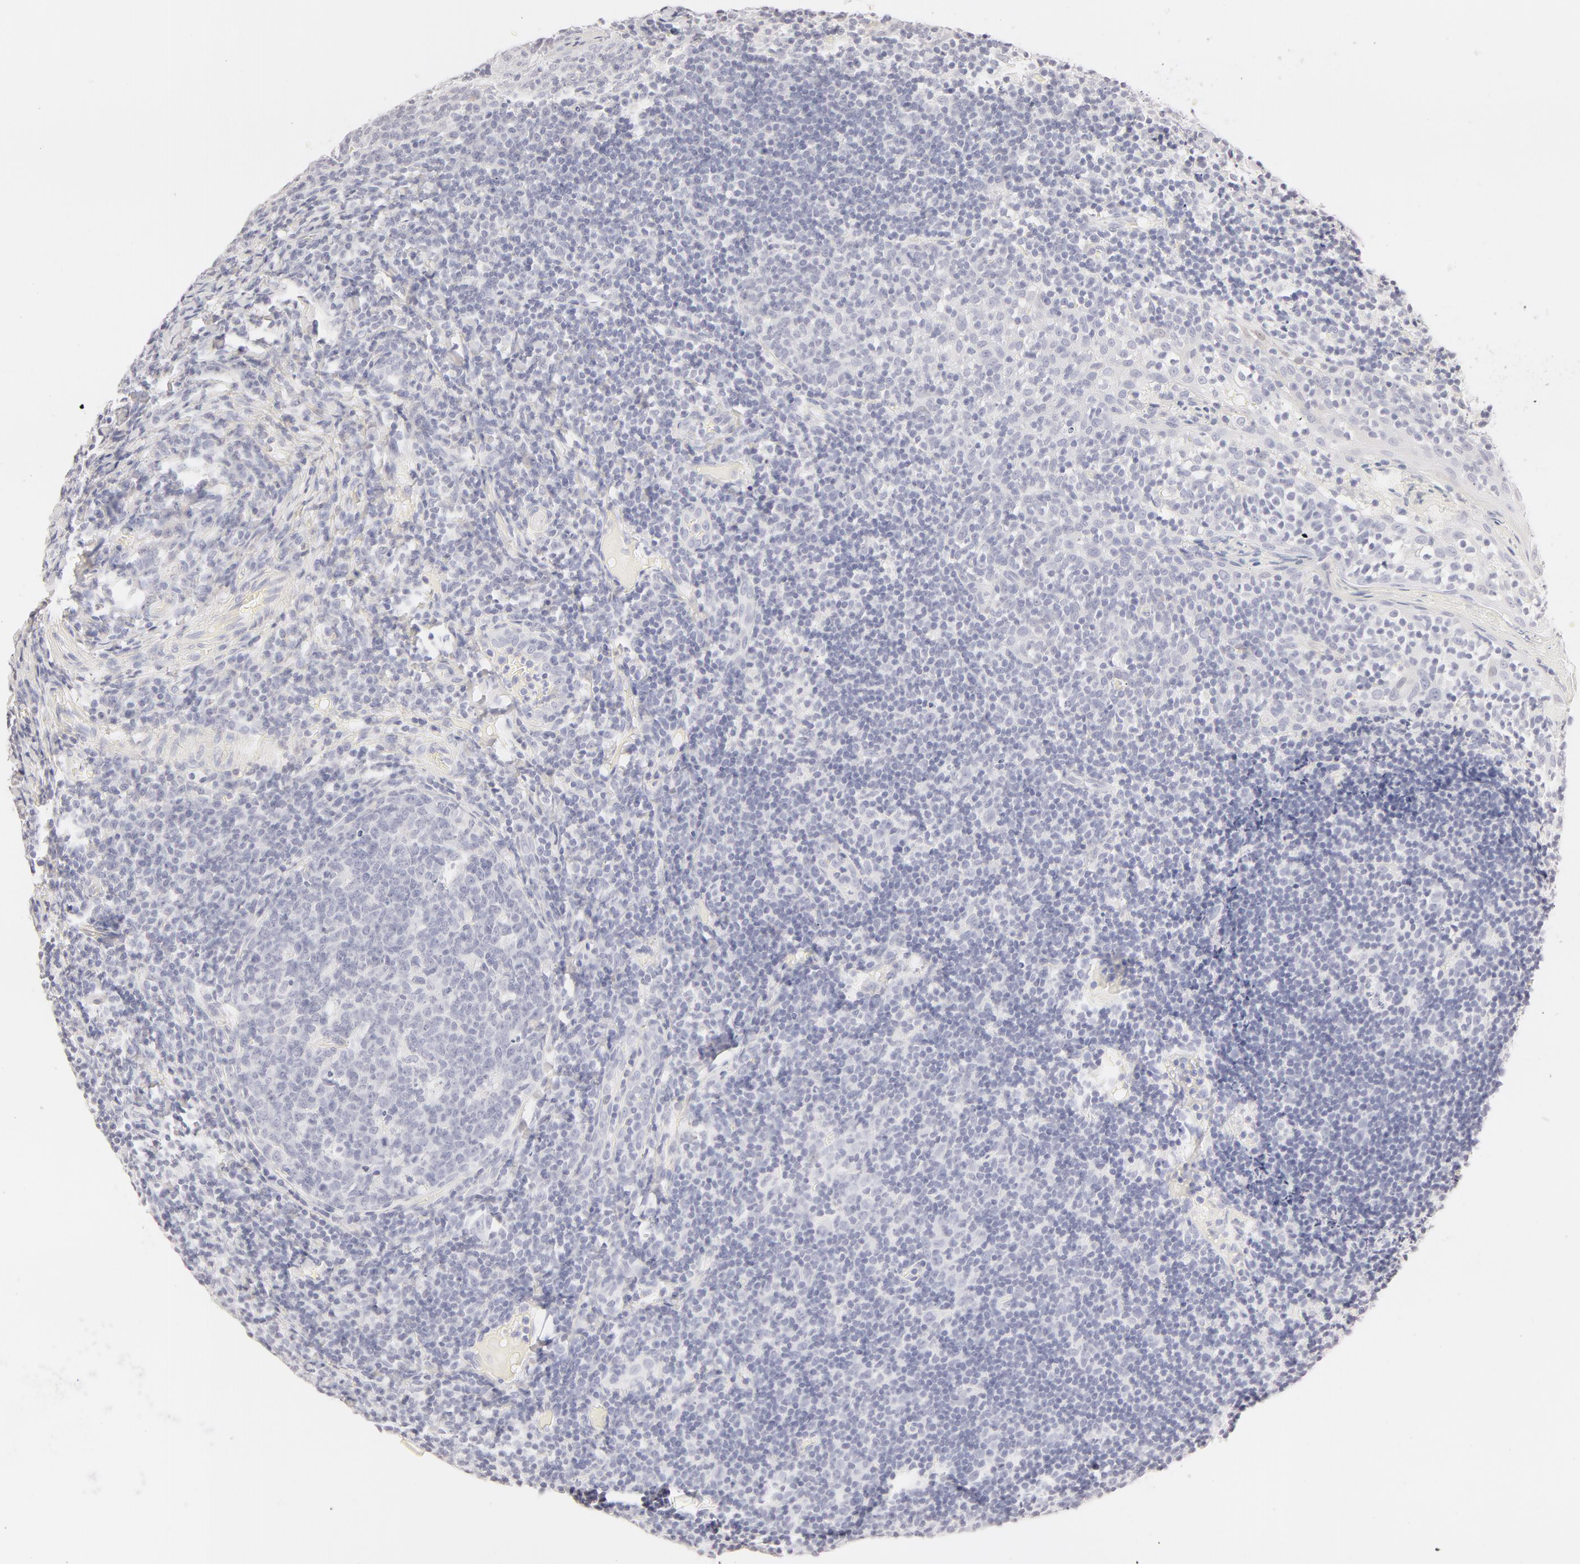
{"staining": {"intensity": "negative", "quantity": "none", "location": "none"}, "tissue": "tonsil", "cell_type": "Germinal center cells", "image_type": "normal", "snomed": [{"axis": "morphology", "description": "Normal tissue, NOS"}, {"axis": "topography", "description": "Tonsil"}], "caption": "Immunohistochemistry (IHC) photomicrograph of normal tonsil: human tonsil stained with DAB (3,3'-diaminobenzidine) shows no significant protein staining in germinal center cells.", "gene": "LGALS7B", "patient": {"sex": "male", "age": 6}}